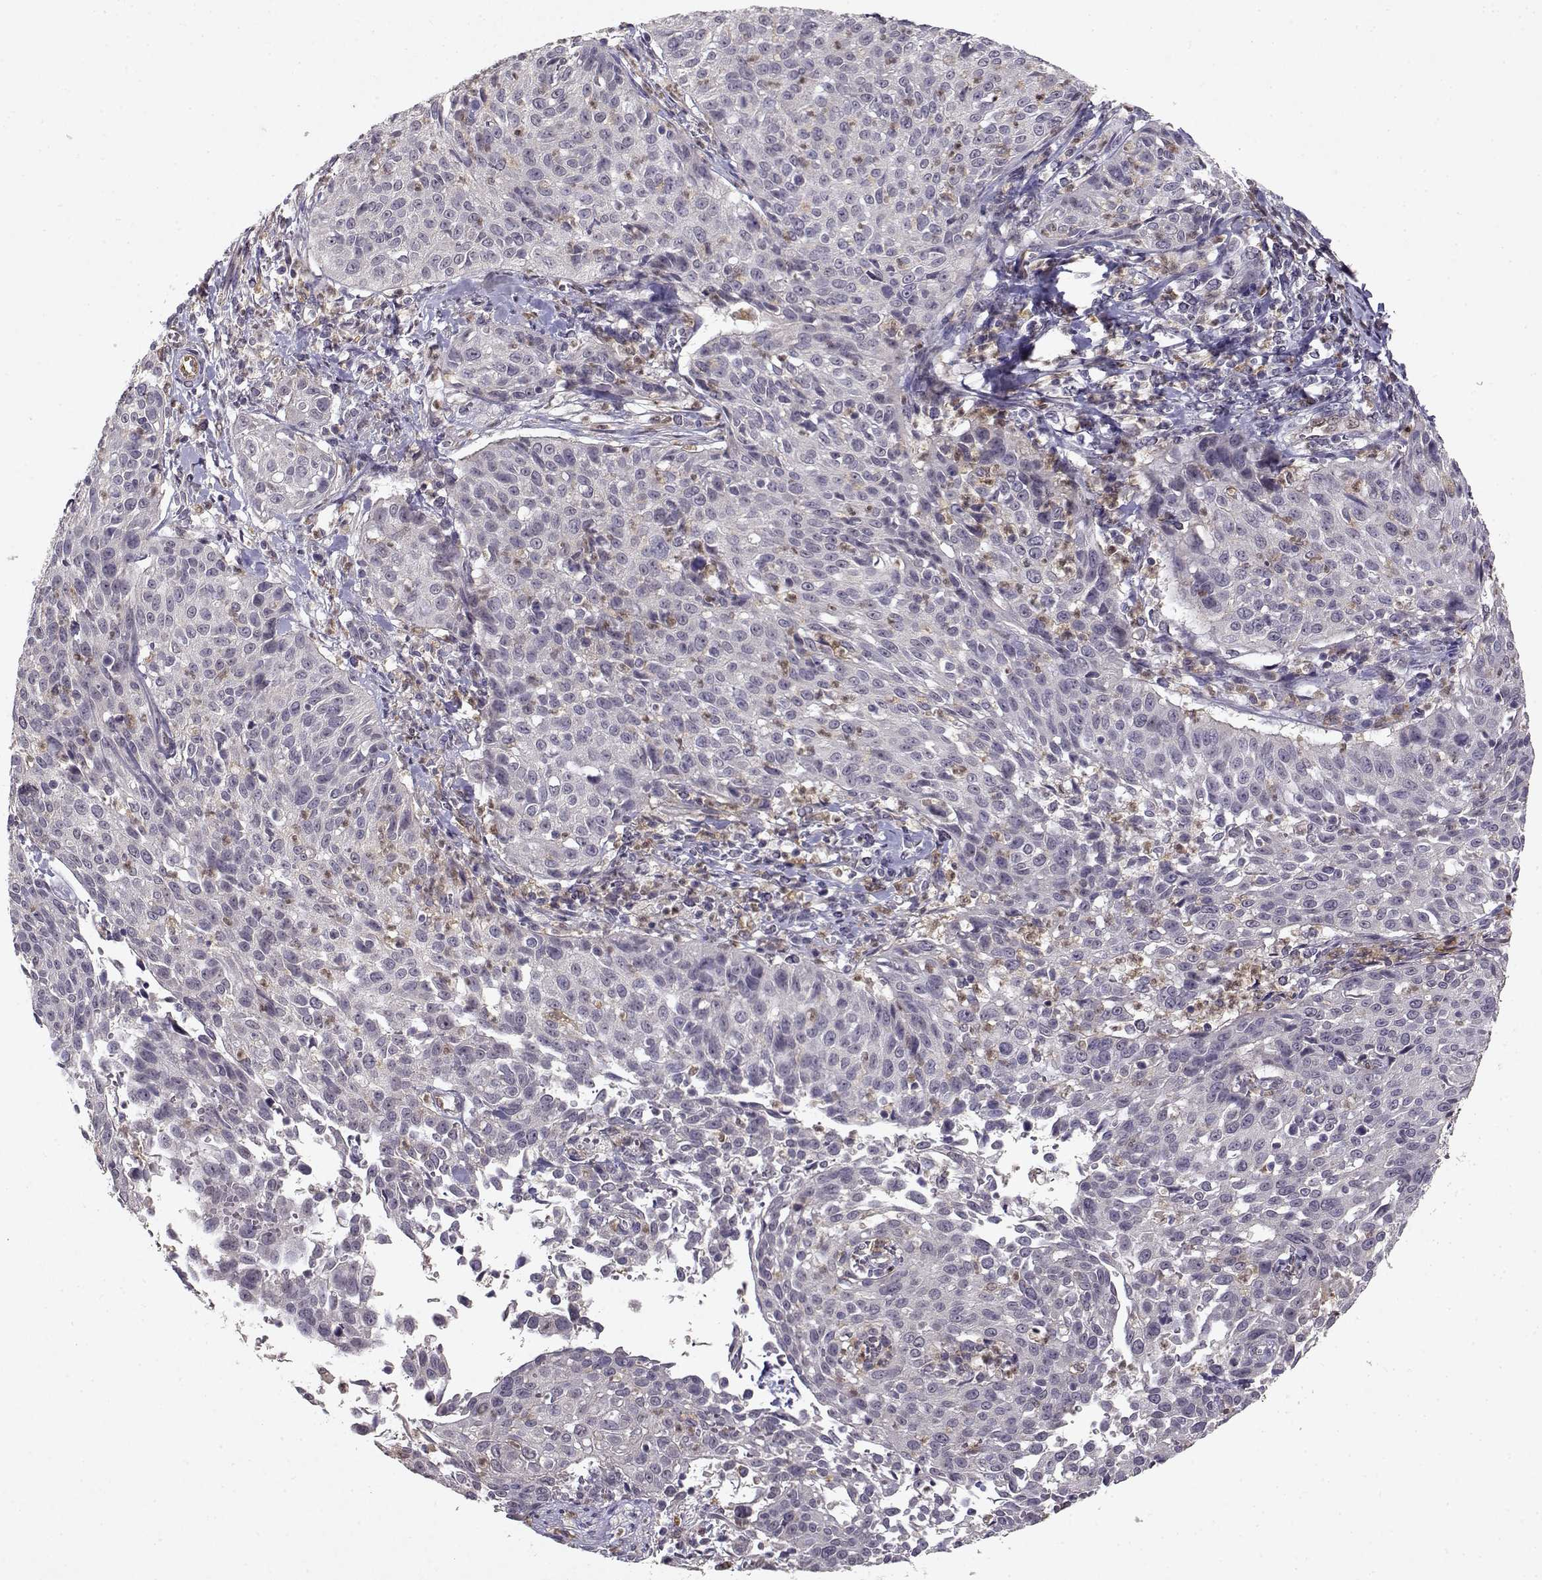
{"staining": {"intensity": "negative", "quantity": "none", "location": "none"}, "tissue": "cervical cancer", "cell_type": "Tumor cells", "image_type": "cancer", "snomed": [{"axis": "morphology", "description": "Squamous cell carcinoma, NOS"}, {"axis": "topography", "description": "Cervix"}], "caption": "An immunohistochemistry image of cervical squamous cell carcinoma is shown. There is no staining in tumor cells of cervical squamous cell carcinoma.", "gene": "BMX", "patient": {"sex": "female", "age": 26}}